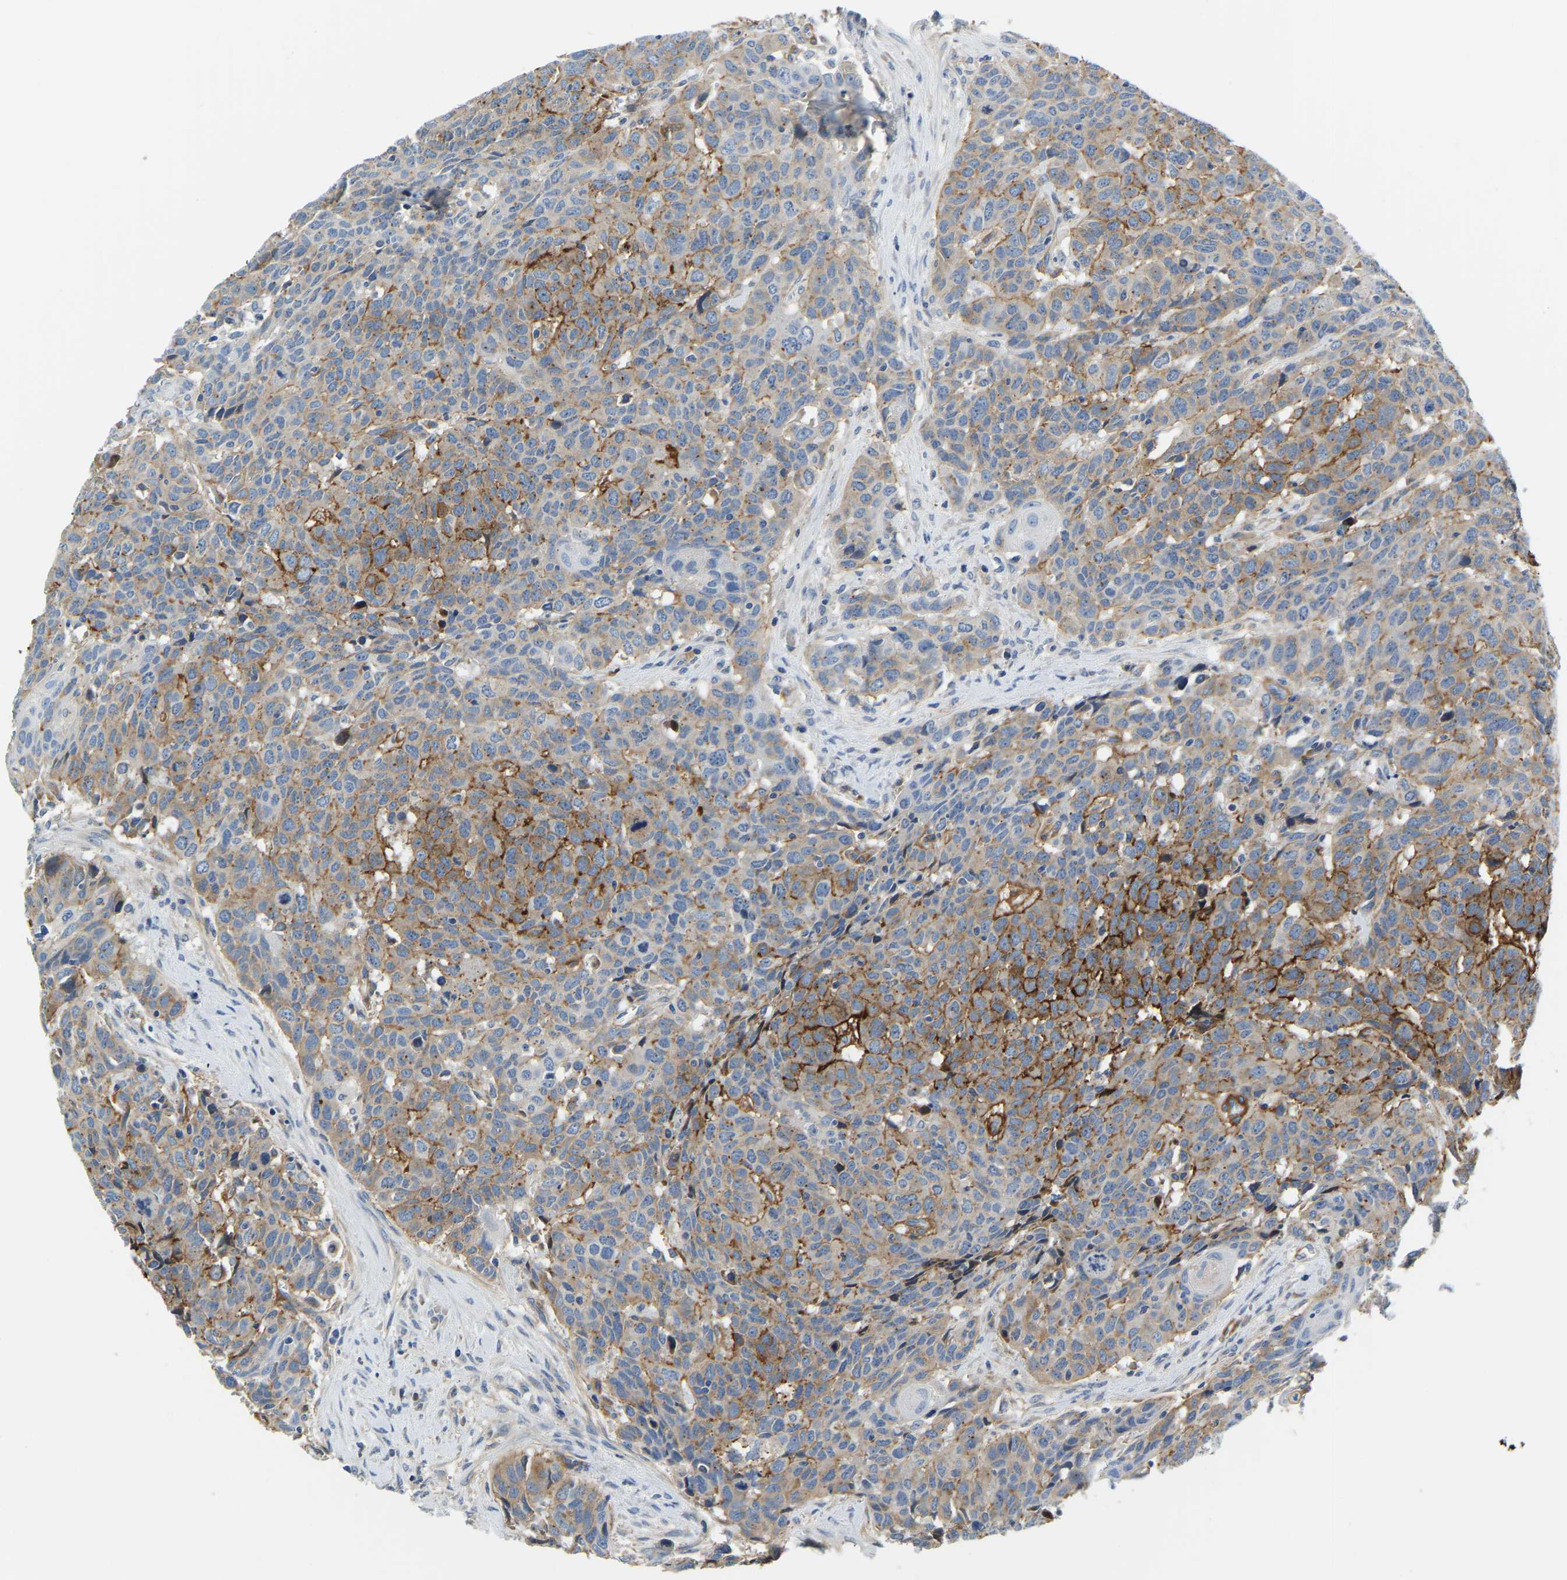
{"staining": {"intensity": "moderate", "quantity": "25%-75%", "location": "cytoplasmic/membranous"}, "tissue": "head and neck cancer", "cell_type": "Tumor cells", "image_type": "cancer", "snomed": [{"axis": "morphology", "description": "Squamous cell carcinoma, NOS"}, {"axis": "topography", "description": "Head-Neck"}], "caption": "Human head and neck cancer stained with a protein marker exhibits moderate staining in tumor cells.", "gene": "LIAS", "patient": {"sex": "male", "age": 66}}